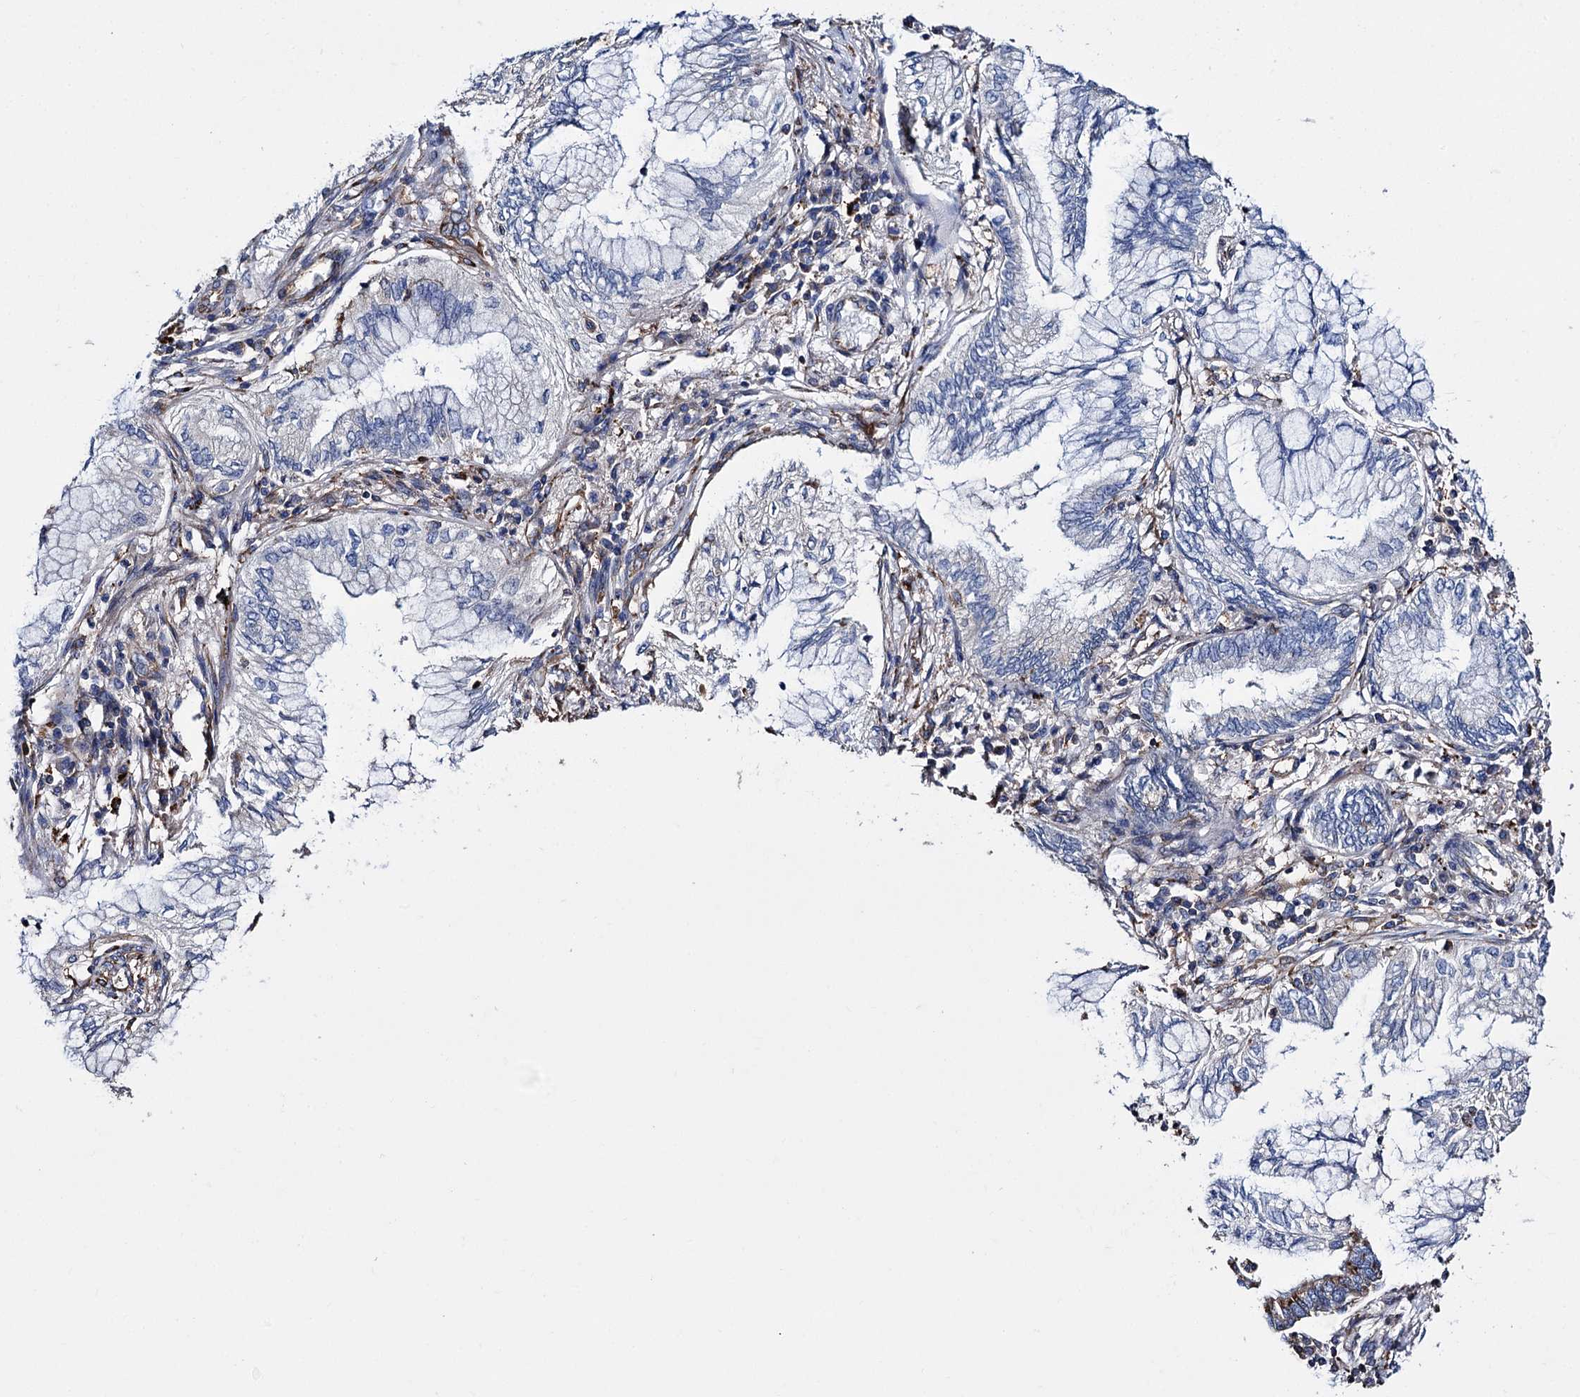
{"staining": {"intensity": "negative", "quantity": "none", "location": "none"}, "tissue": "lung cancer", "cell_type": "Tumor cells", "image_type": "cancer", "snomed": [{"axis": "morphology", "description": "Adenocarcinoma, NOS"}, {"axis": "topography", "description": "Lung"}], "caption": "Lung cancer was stained to show a protein in brown. There is no significant staining in tumor cells. (DAB IHC, high magnification).", "gene": "SCPEP1", "patient": {"sex": "female", "age": 70}}